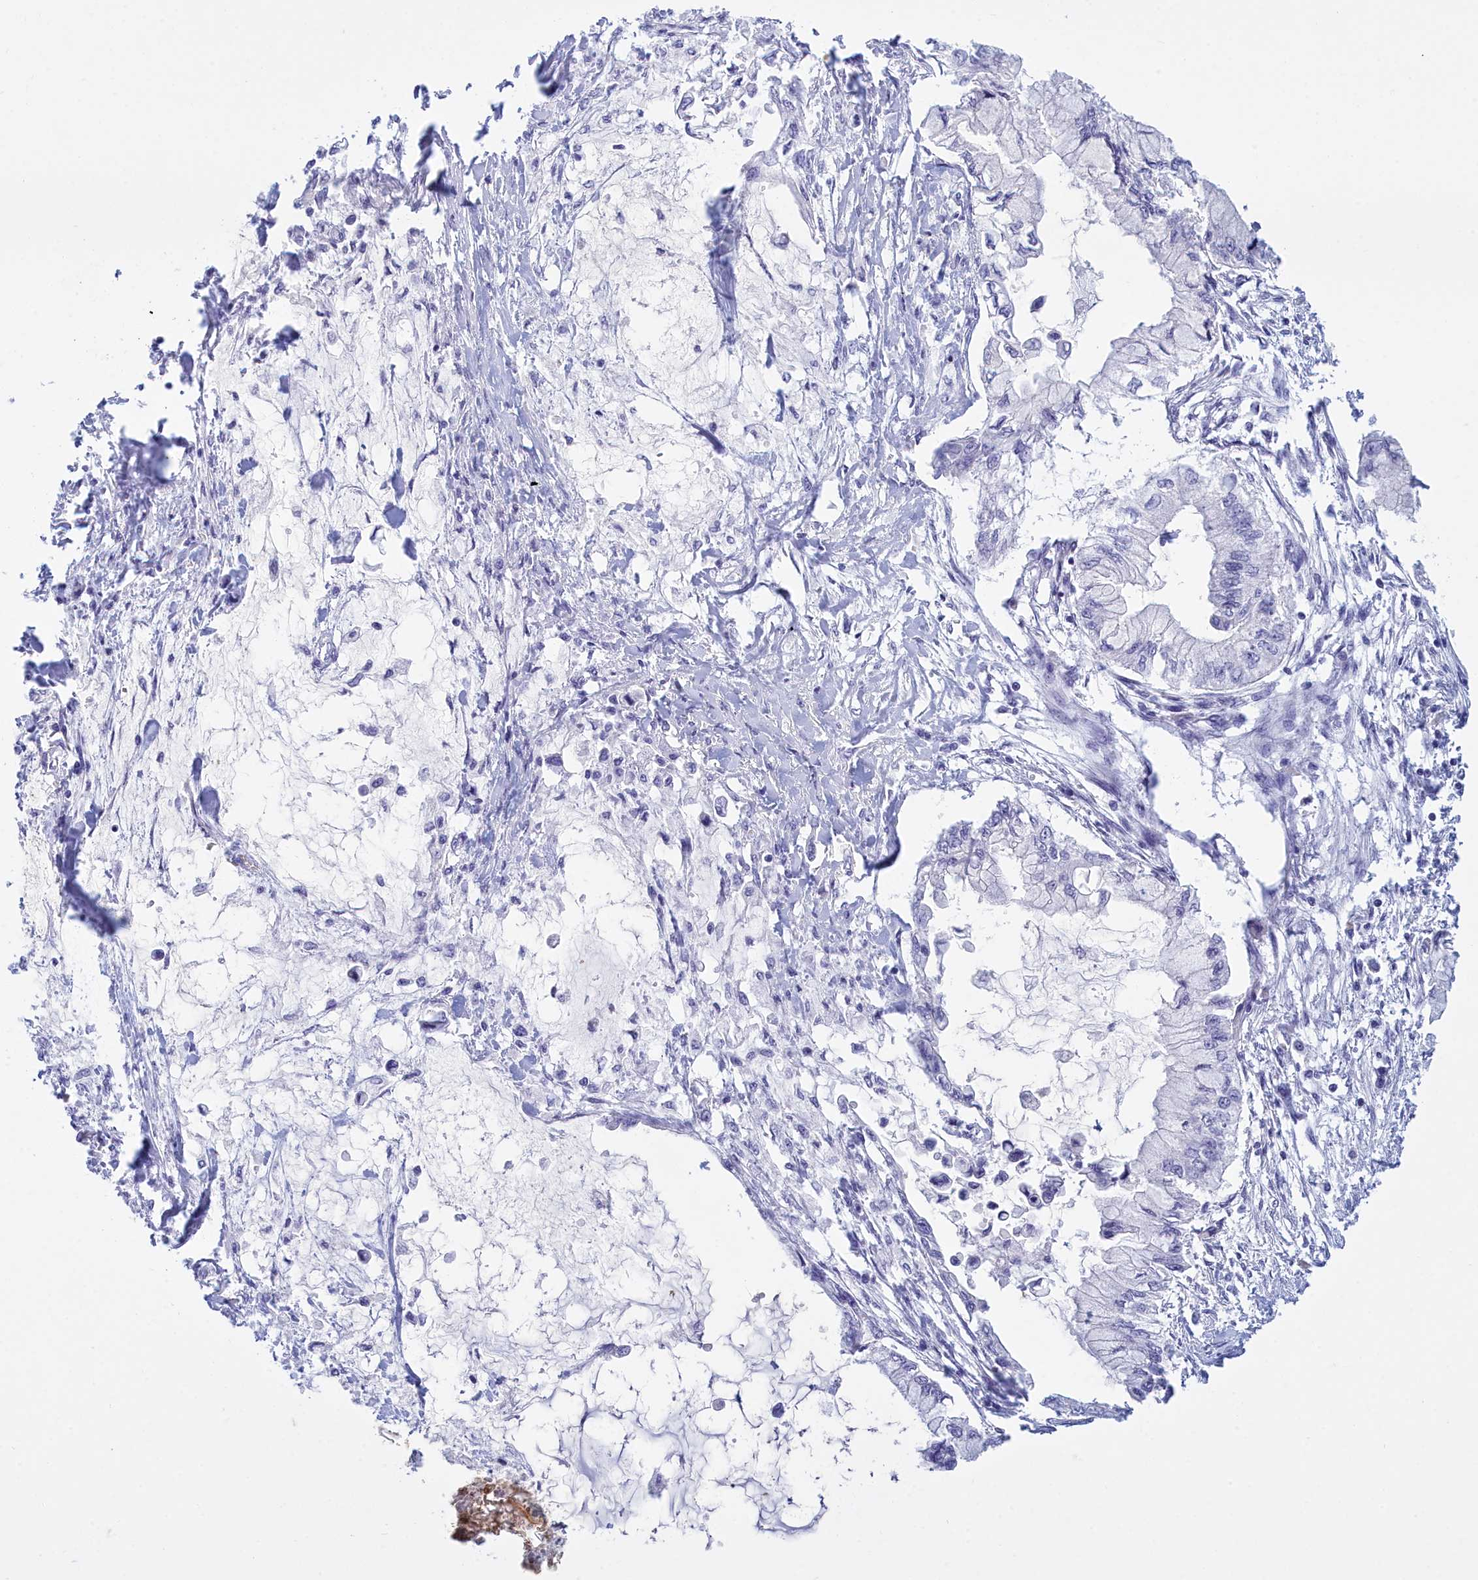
{"staining": {"intensity": "negative", "quantity": "none", "location": "none"}, "tissue": "pancreatic cancer", "cell_type": "Tumor cells", "image_type": "cancer", "snomed": [{"axis": "morphology", "description": "Adenocarcinoma, NOS"}, {"axis": "topography", "description": "Pancreas"}], "caption": "Immunohistochemical staining of human adenocarcinoma (pancreatic) shows no significant positivity in tumor cells. (Stains: DAB IHC with hematoxylin counter stain, Microscopy: brightfield microscopy at high magnification).", "gene": "TMEM97", "patient": {"sex": "male", "age": 48}}